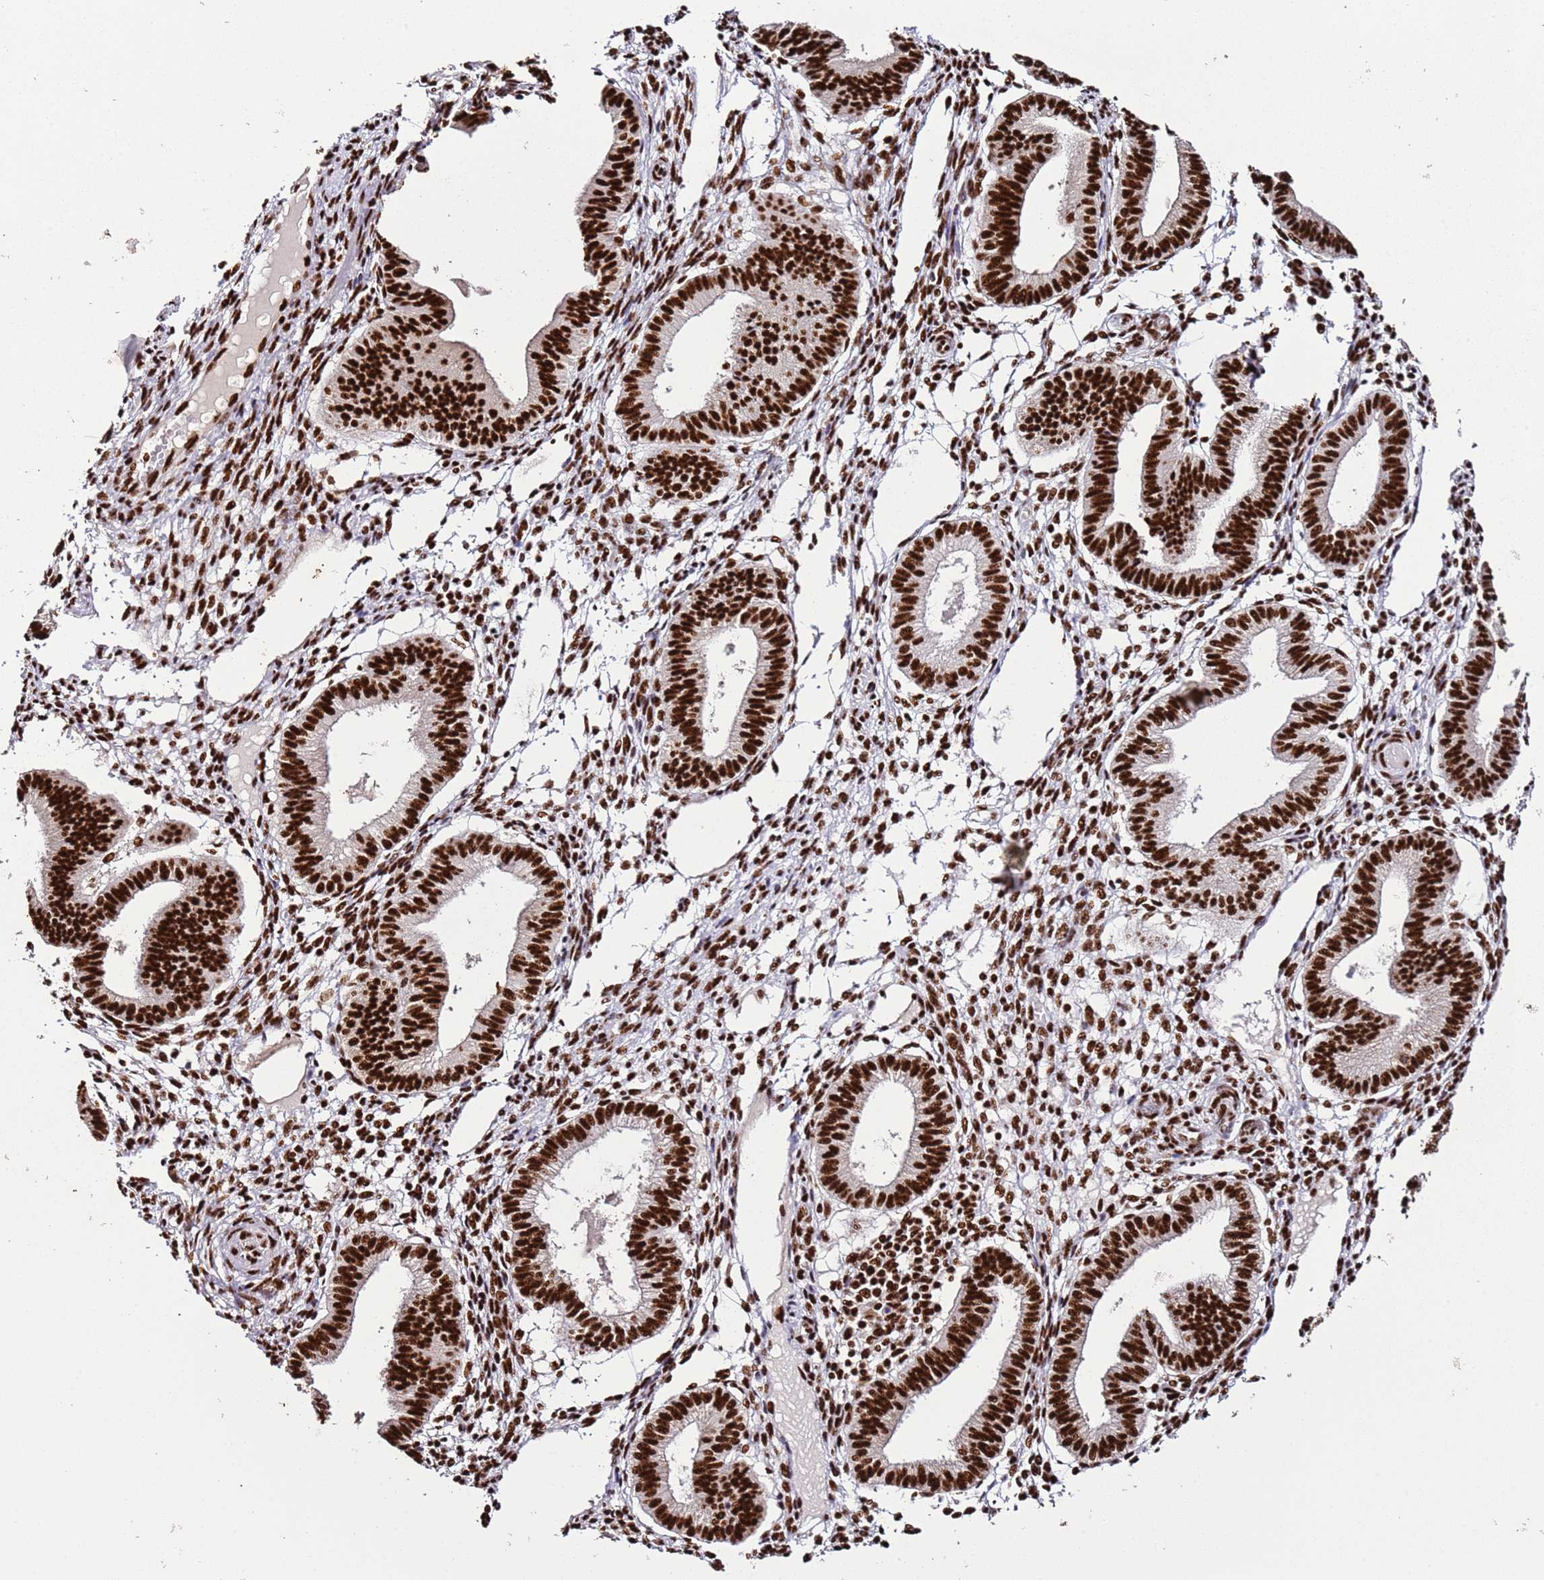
{"staining": {"intensity": "strong", "quantity": ">75%", "location": "nuclear"}, "tissue": "endometrium", "cell_type": "Cells in endometrial stroma", "image_type": "normal", "snomed": [{"axis": "morphology", "description": "Normal tissue, NOS"}, {"axis": "topography", "description": "Endometrium"}], "caption": "Cells in endometrial stroma exhibit high levels of strong nuclear staining in about >75% of cells in normal human endometrium. (DAB (3,3'-diaminobenzidine) IHC, brown staining for protein, blue staining for nuclei).", "gene": "C6orf226", "patient": {"sex": "female", "age": 39}}